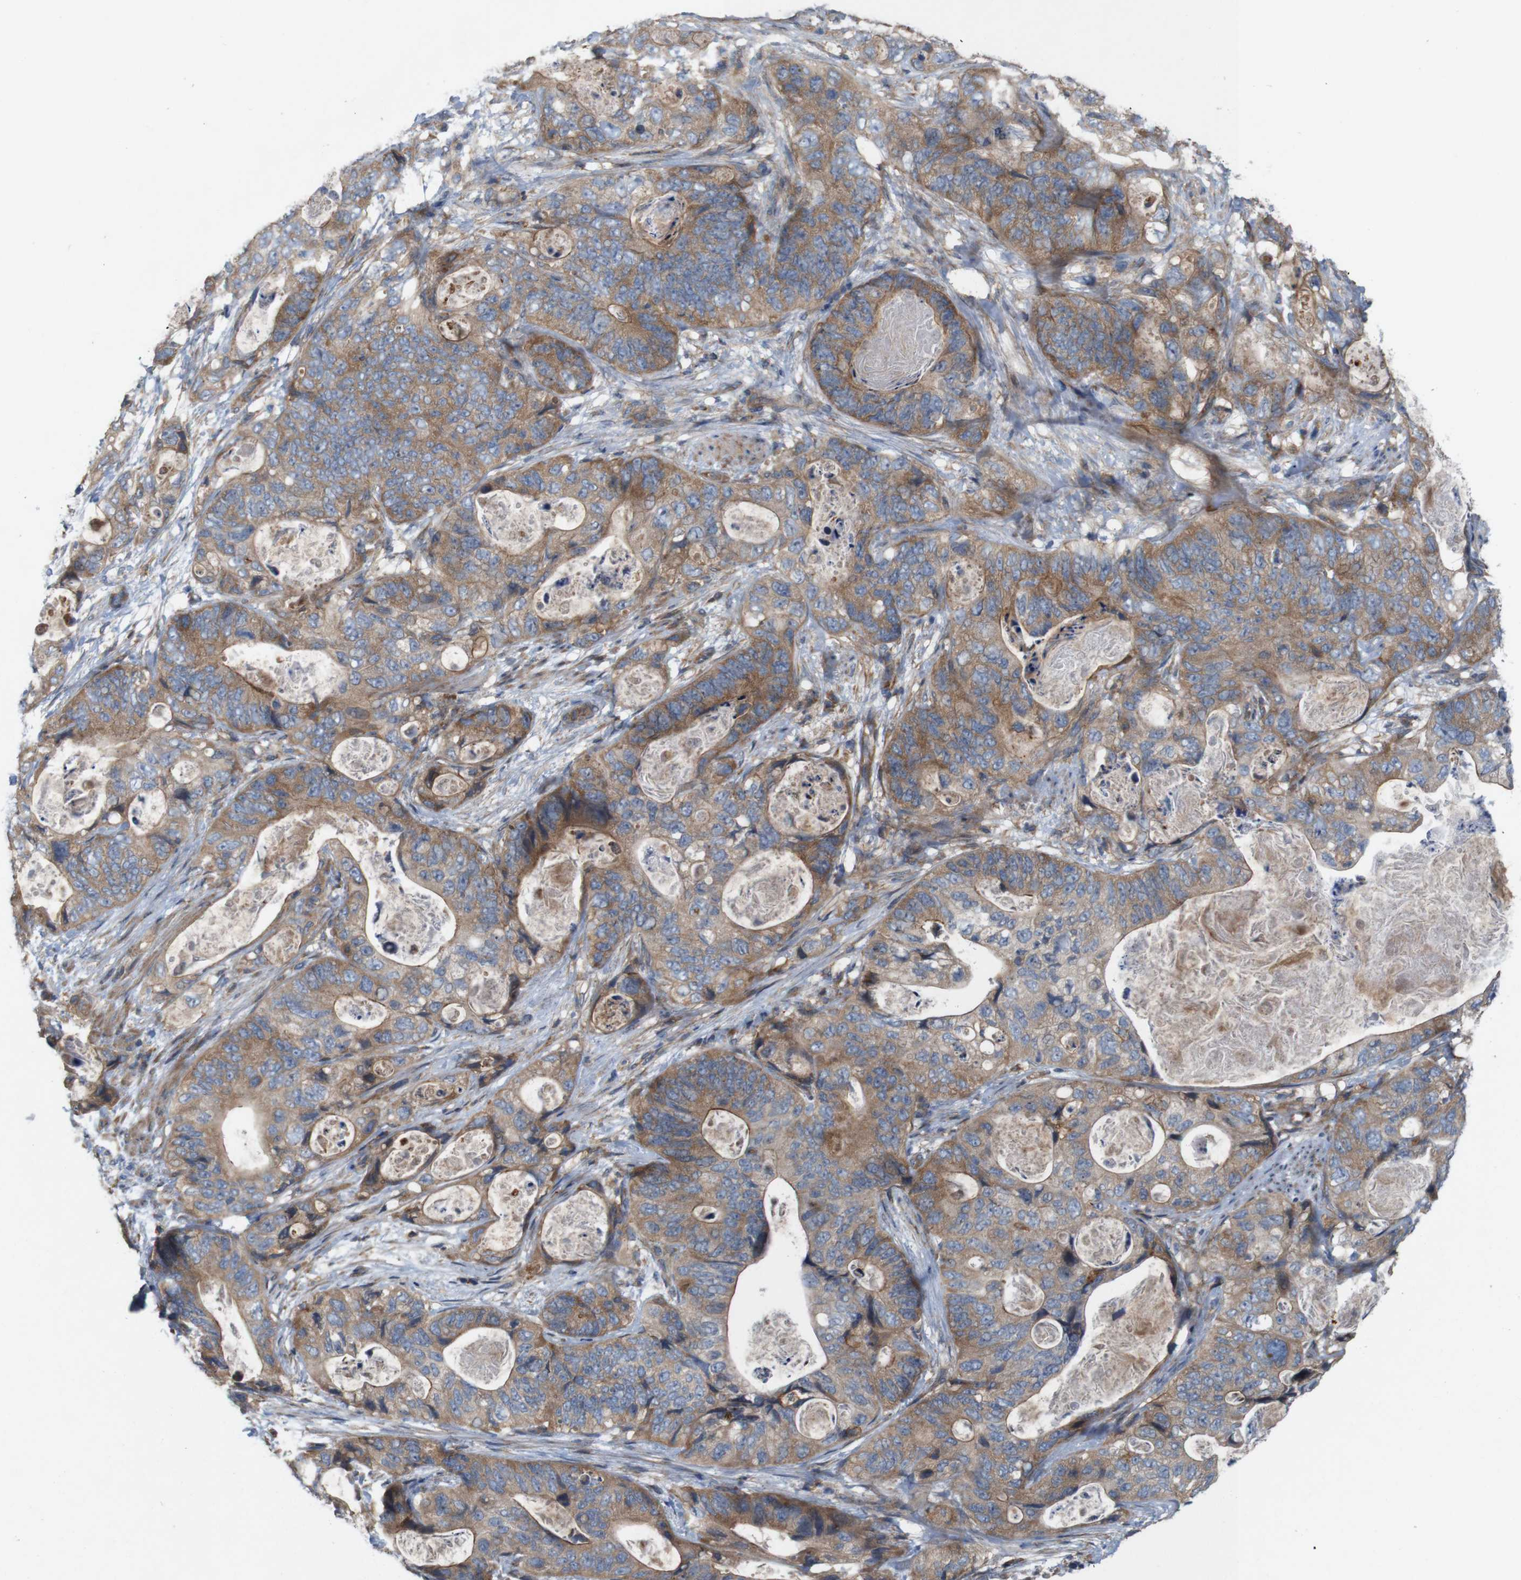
{"staining": {"intensity": "moderate", "quantity": ">75%", "location": "cytoplasmic/membranous"}, "tissue": "stomach cancer", "cell_type": "Tumor cells", "image_type": "cancer", "snomed": [{"axis": "morphology", "description": "Adenocarcinoma, NOS"}, {"axis": "topography", "description": "Stomach"}], "caption": "The image shows a brown stain indicating the presence of a protein in the cytoplasmic/membranous of tumor cells in adenocarcinoma (stomach).", "gene": "SIGLEC8", "patient": {"sex": "female", "age": 89}}